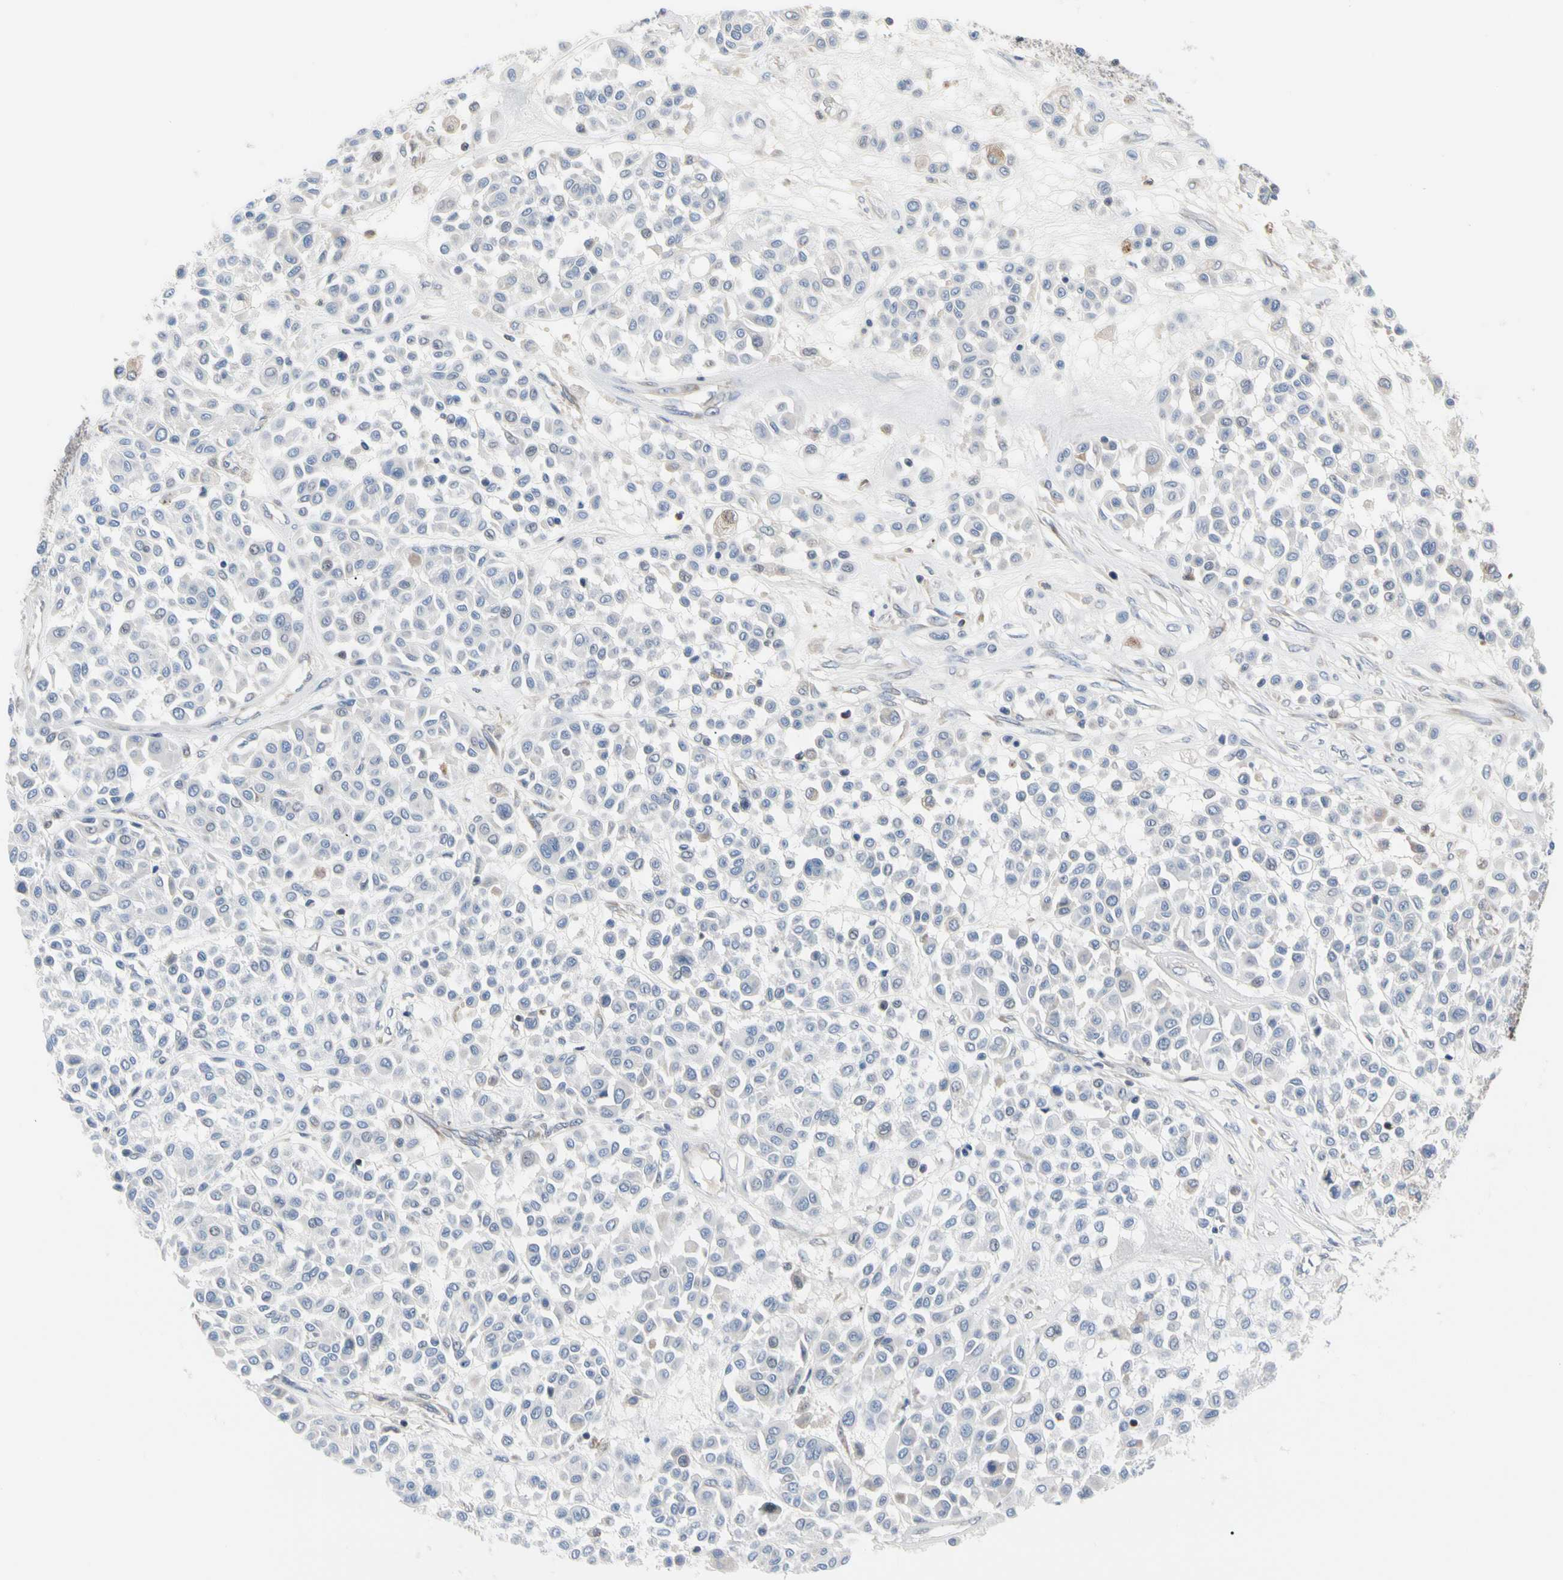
{"staining": {"intensity": "negative", "quantity": "none", "location": "none"}, "tissue": "melanoma", "cell_type": "Tumor cells", "image_type": "cancer", "snomed": [{"axis": "morphology", "description": "Malignant melanoma, Metastatic site"}, {"axis": "topography", "description": "Soft tissue"}], "caption": "A photomicrograph of human malignant melanoma (metastatic site) is negative for staining in tumor cells. Brightfield microscopy of immunohistochemistry stained with DAB (brown) and hematoxylin (blue), captured at high magnification.", "gene": "MCL1", "patient": {"sex": "male", "age": 41}}